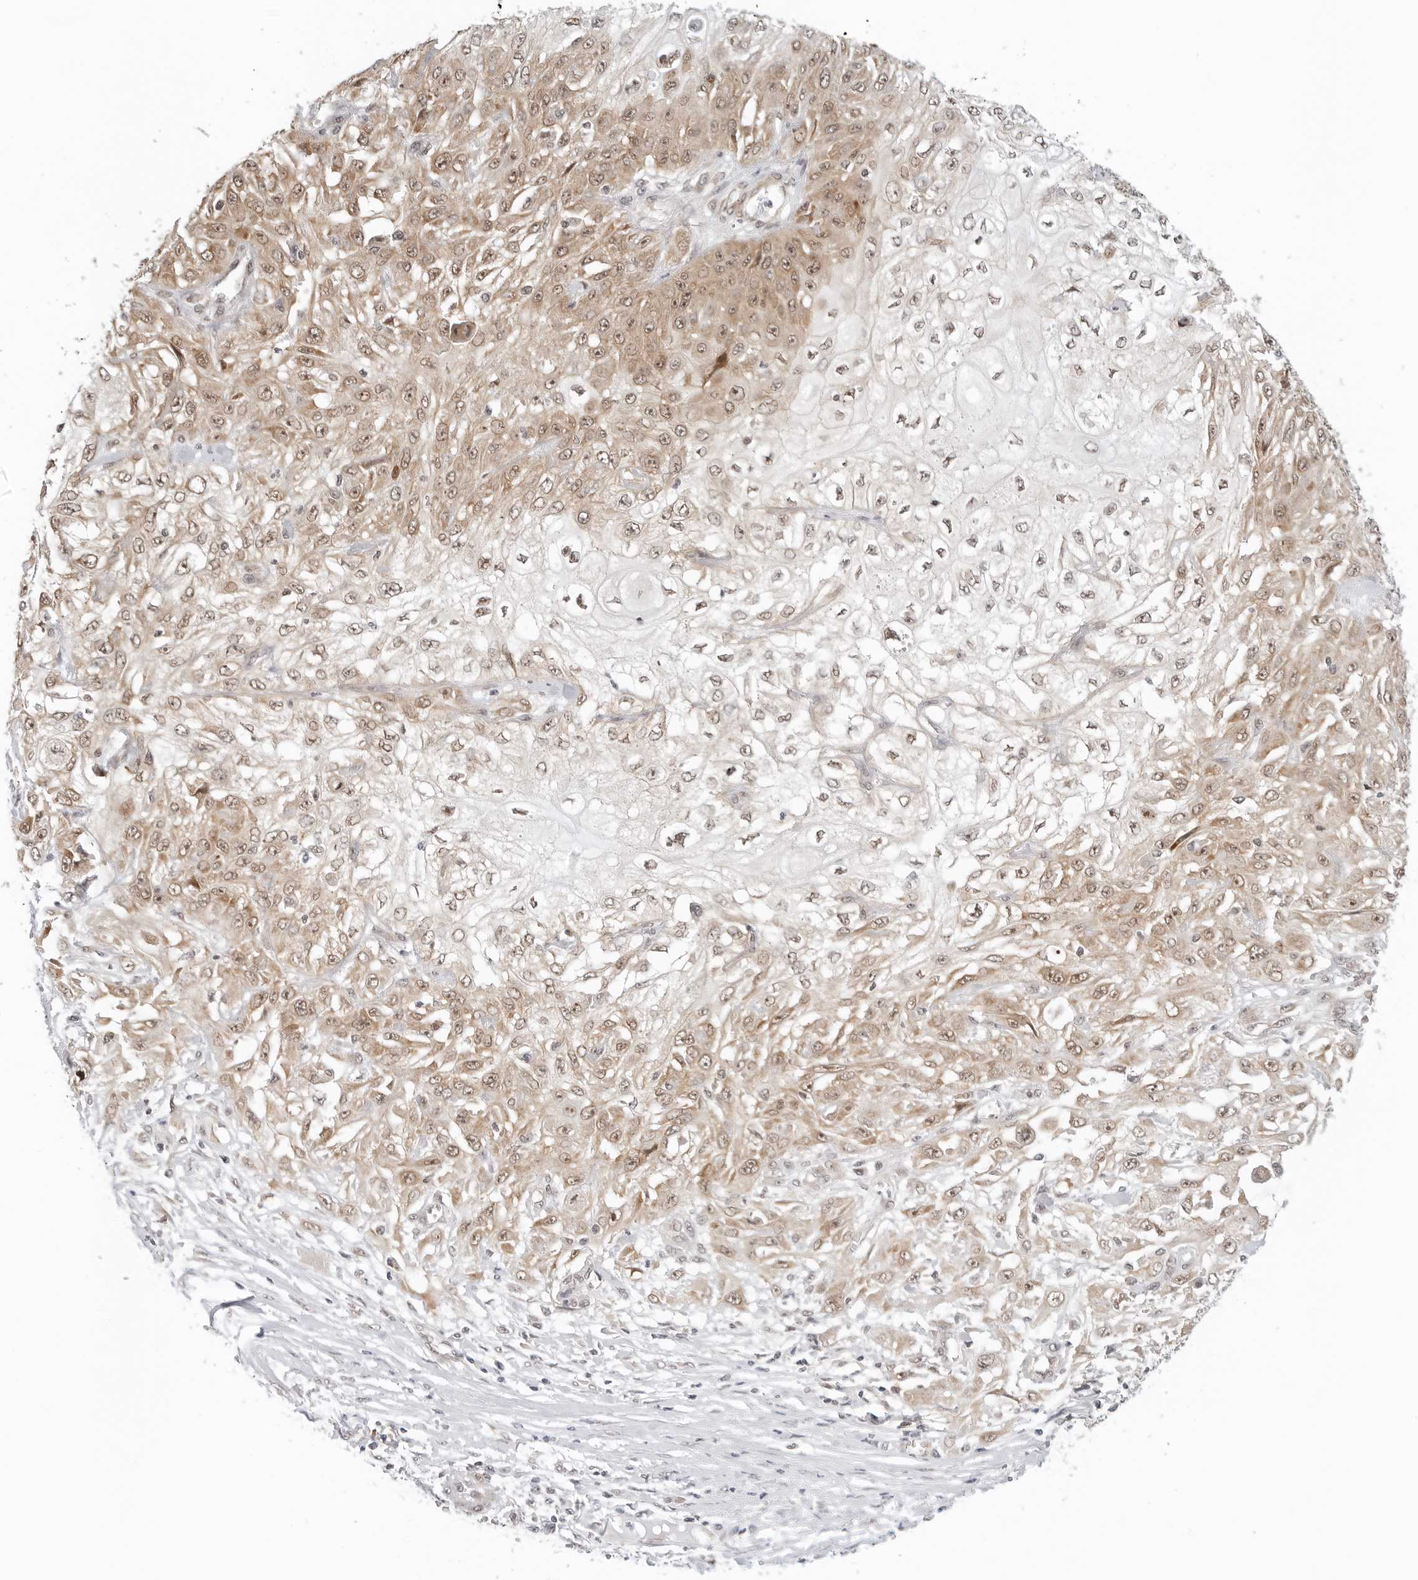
{"staining": {"intensity": "moderate", "quantity": ">75%", "location": "cytoplasmic/membranous,nuclear"}, "tissue": "skin cancer", "cell_type": "Tumor cells", "image_type": "cancer", "snomed": [{"axis": "morphology", "description": "Squamous cell carcinoma, NOS"}, {"axis": "morphology", "description": "Squamous cell carcinoma, metastatic, NOS"}, {"axis": "topography", "description": "Skin"}, {"axis": "topography", "description": "Lymph node"}], "caption": "The photomicrograph displays a brown stain indicating the presence of a protein in the cytoplasmic/membranous and nuclear of tumor cells in squamous cell carcinoma (skin). (Stains: DAB (3,3'-diaminobenzidine) in brown, nuclei in blue, Microscopy: brightfield microscopy at high magnification).", "gene": "METAP1", "patient": {"sex": "male", "age": 75}}